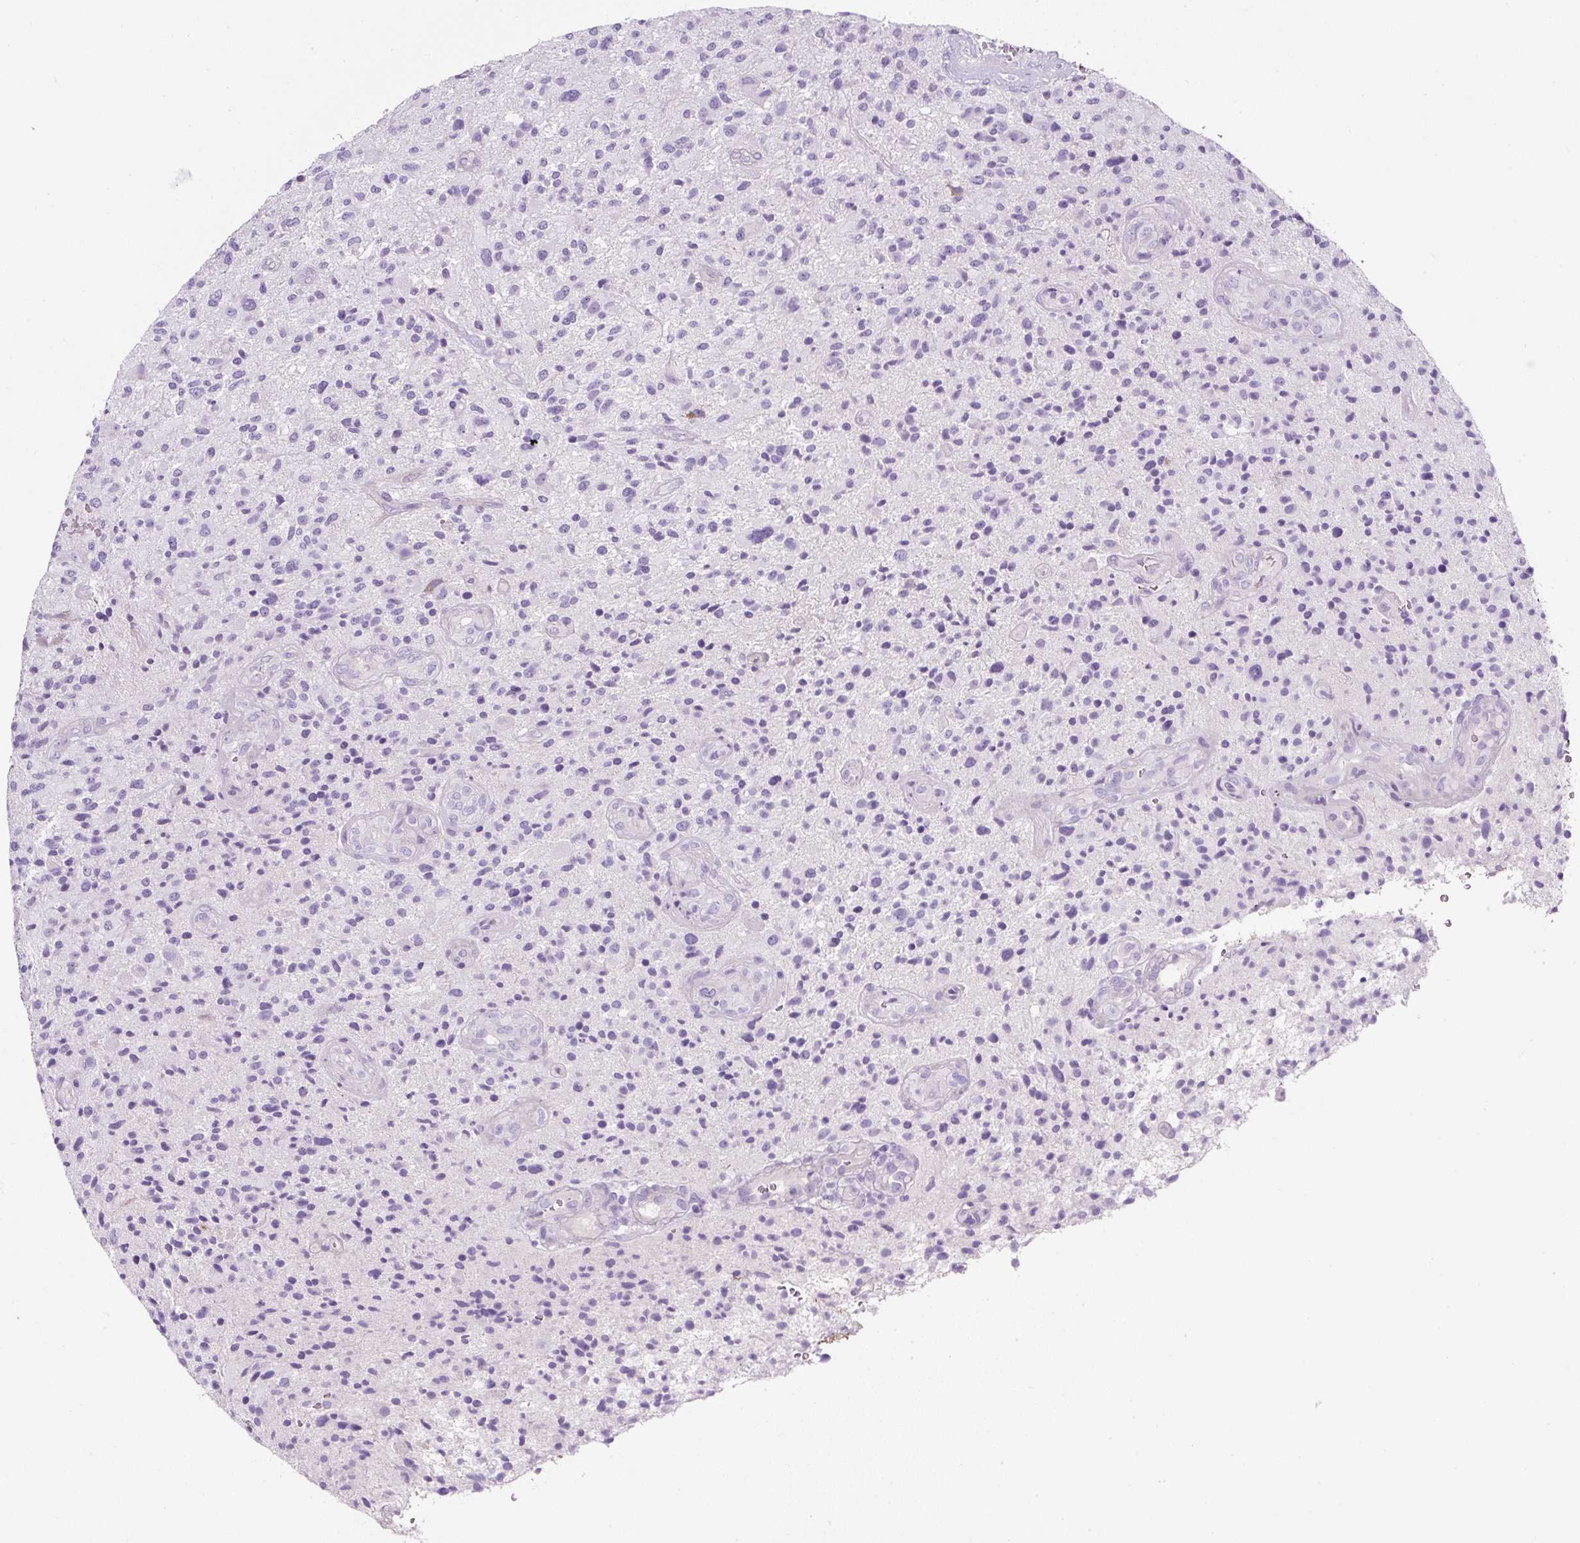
{"staining": {"intensity": "negative", "quantity": "none", "location": "none"}, "tissue": "glioma", "cell_type": "Tumor cells", "image_type": "cancer", "snomed": [{"axis": "morphology", "description": "Glioma, malignant, High grade"}, {"axis": "topography", "description": "Brain"}], "caption": "DAB (3,3'-diaminobenzidine) immunohistochemical staining of human malignant glioma (high-grade) displays no significant staining in tumor cells.", "gene": "OR14A2", "patient": {"sex": "male", "age": 47}}